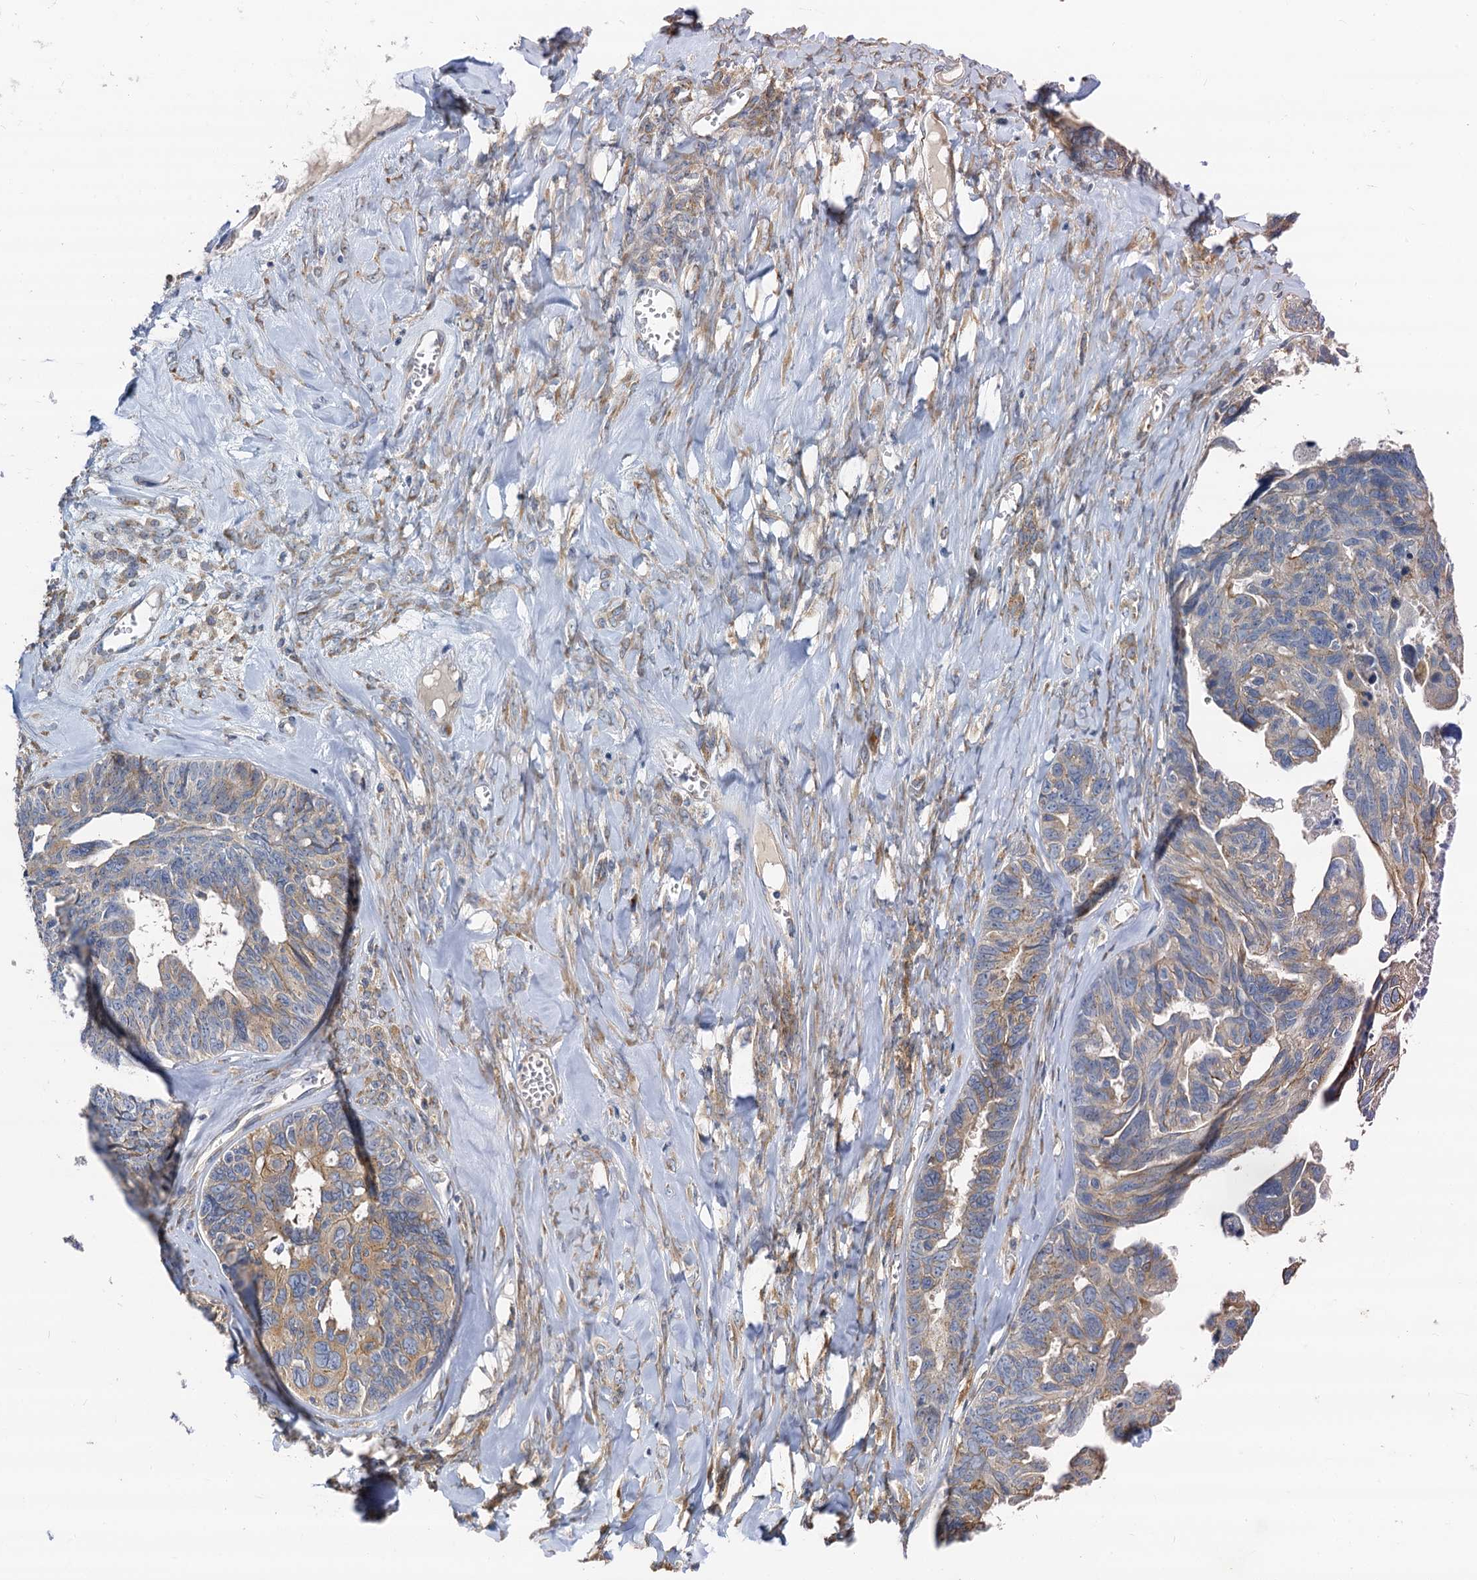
{"staining": {"intensity": "weak", "quantity": "25%-75%", "location": "cytoplasmic/membranous"}, "tissue": "ovarian cancer", "cell_type": "Tumor cells", "image_type": "cancer", "snomed": [{"axis": "morphology", "description": "Cystadenocarcinoma, serous, NOS"}, {"axis": "topography", "description": "Ovary"}], "caption": "Protein expression analysis of human ovarian serous cystadenocarcinoma reveals weak cytoplasmic/membranous positivity in approximately 25%-75% of tumor cells.", "gene": "NKAPD1", "patient": {"sex": "female", "age": 79}}